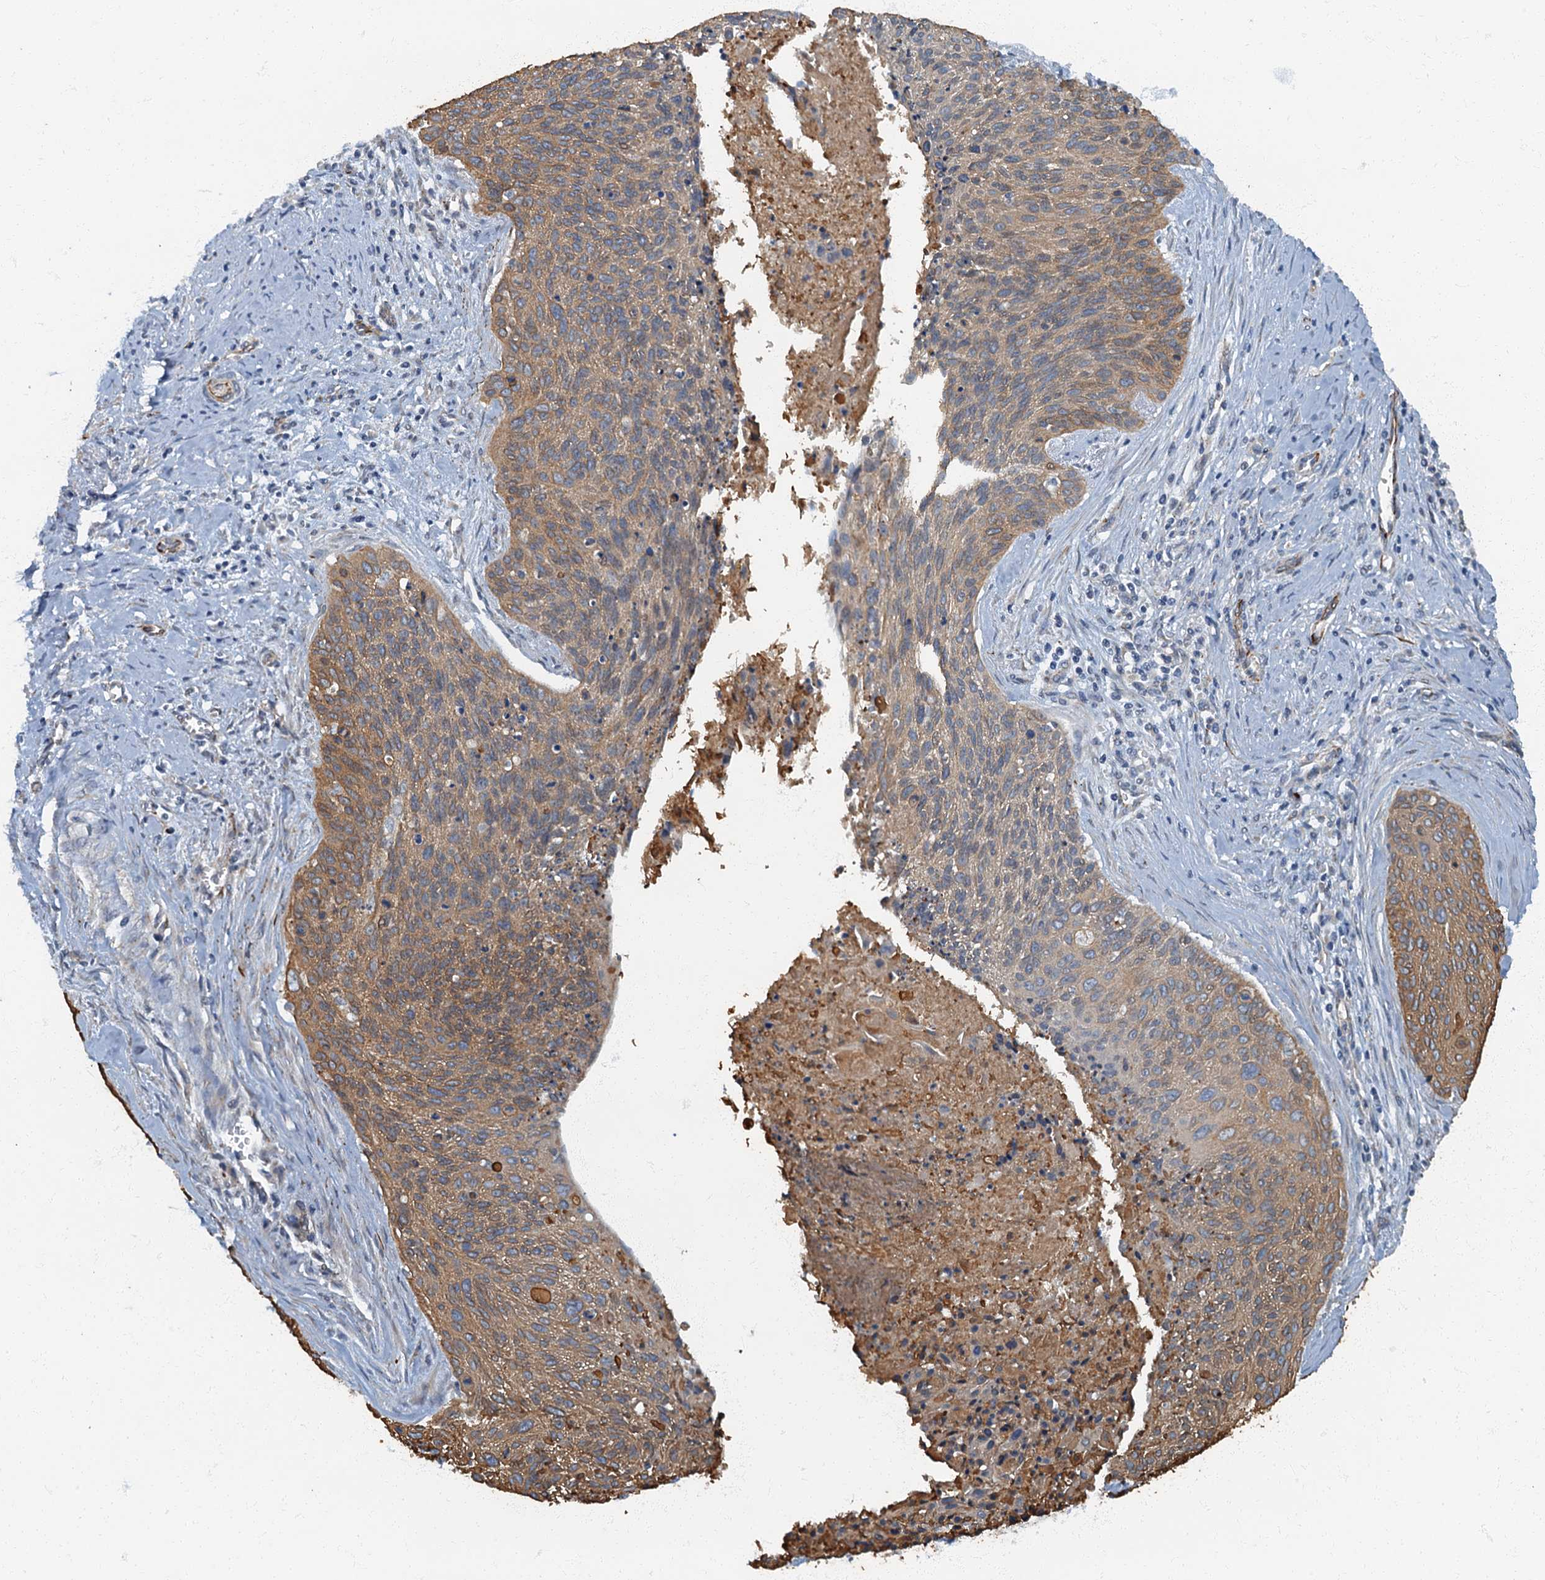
{"staining": {"intensity": "moderate", "quantity": ">75%", "location": "cytoplasmic/membranous"}, "tissue": "cervical cancer", "cell_type": "Tumor cells", "image_type": "cancer", "snomed": [{"axis": "morphology", "description": "Squamous cell carcinoma, NOS"}, {"axis": "topography", "description": "Cervix"}], "caption": "Immunohistochemistry of human cervical cancer (squamous cell carcinoma) shows medium levels of moderate cytoplasmic/membranous positivity in about >75% of tumor cells.", "gene": "ARL11", "patient": {"sex": "female", "age": 55}}